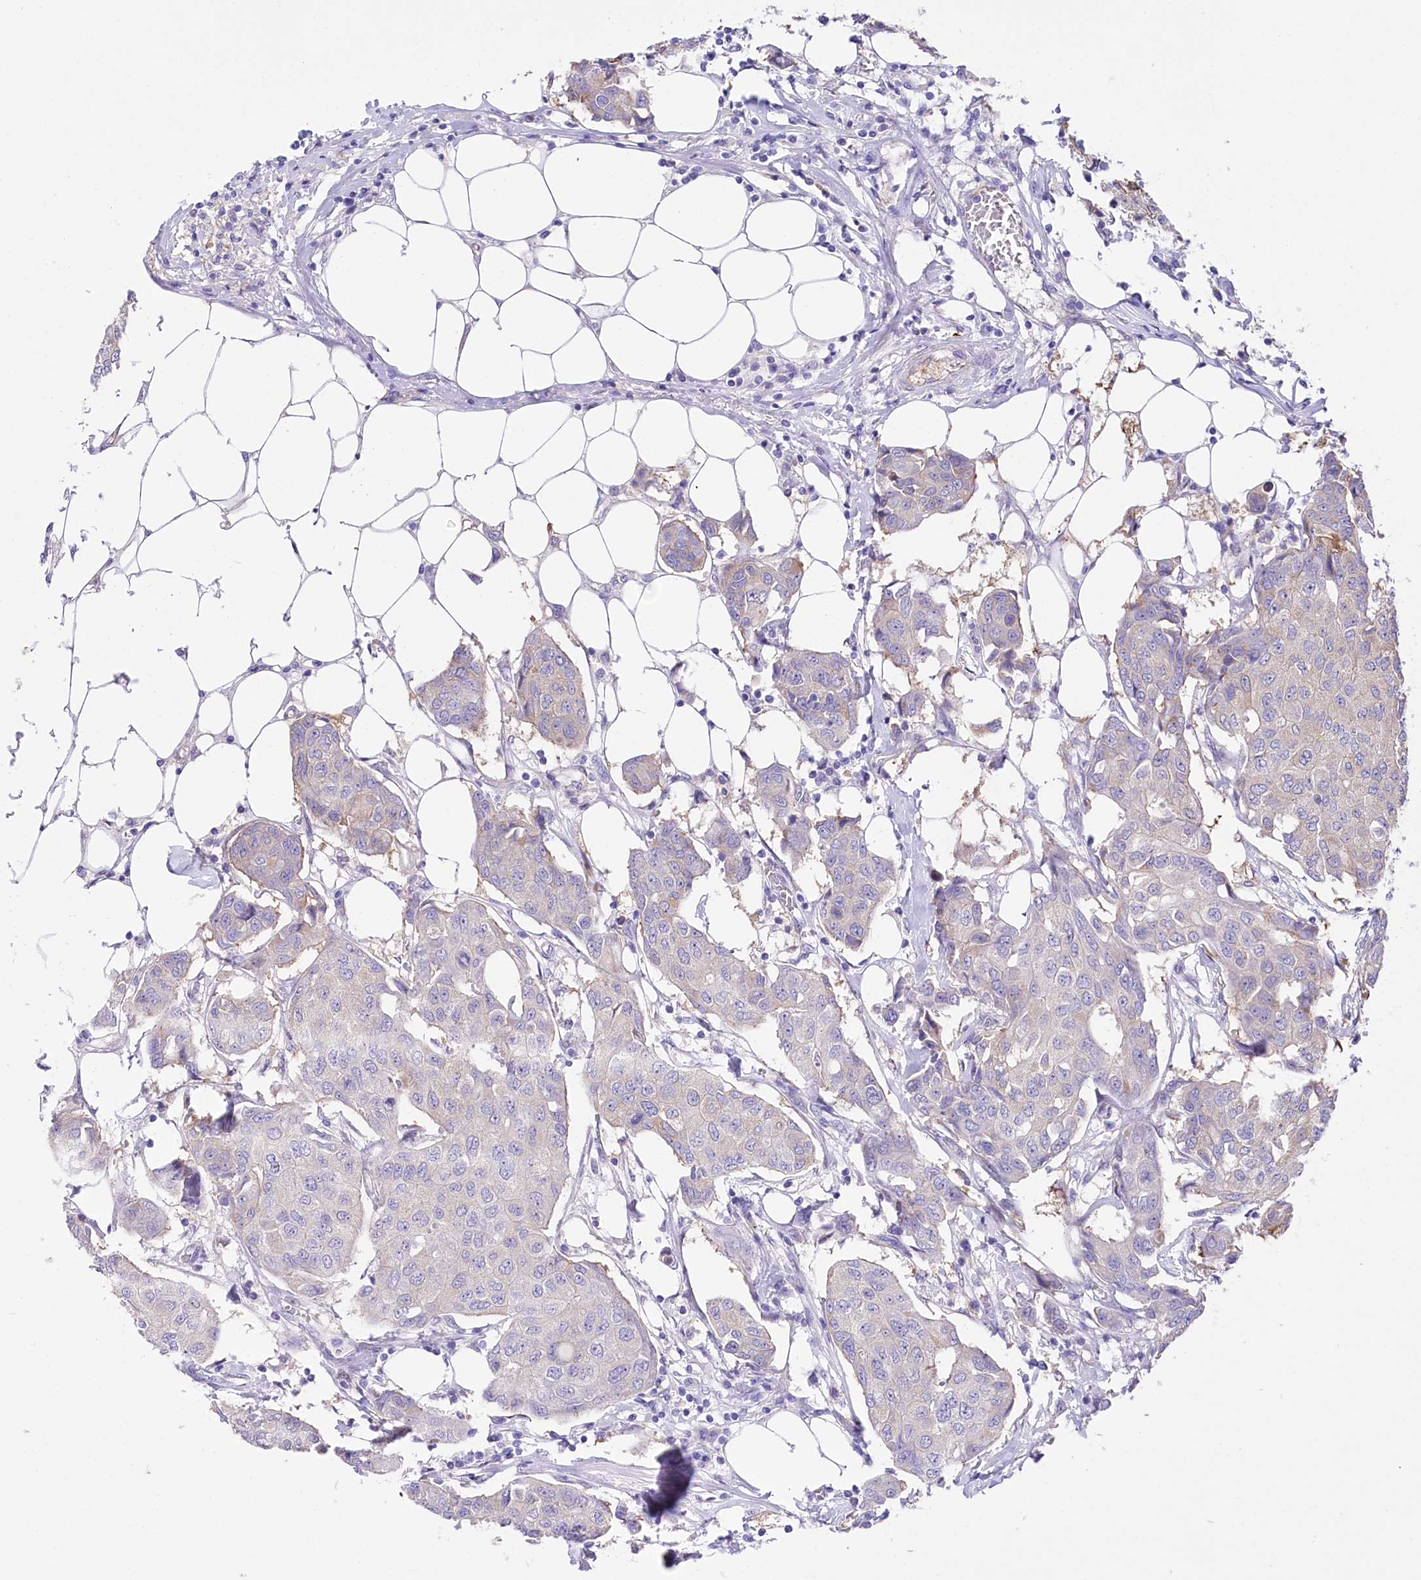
{"staining": {"intensity": "negative", "quantity": "none", "location": "none"}, "tissue": "breast cancer", "cell_type": "Tumor cells", "image_type": "cancer", "snomed": [{"axis": "morphology", "description": "Duct carcinoma"}, {"axis": "topography", "description": "Breast"}], "caption": "Tumor cells show no significant protein positivity in invasive ductal carcinoma (breast).", "gene": "CEP164", "patient": {"sex": "female", "age": 80}}